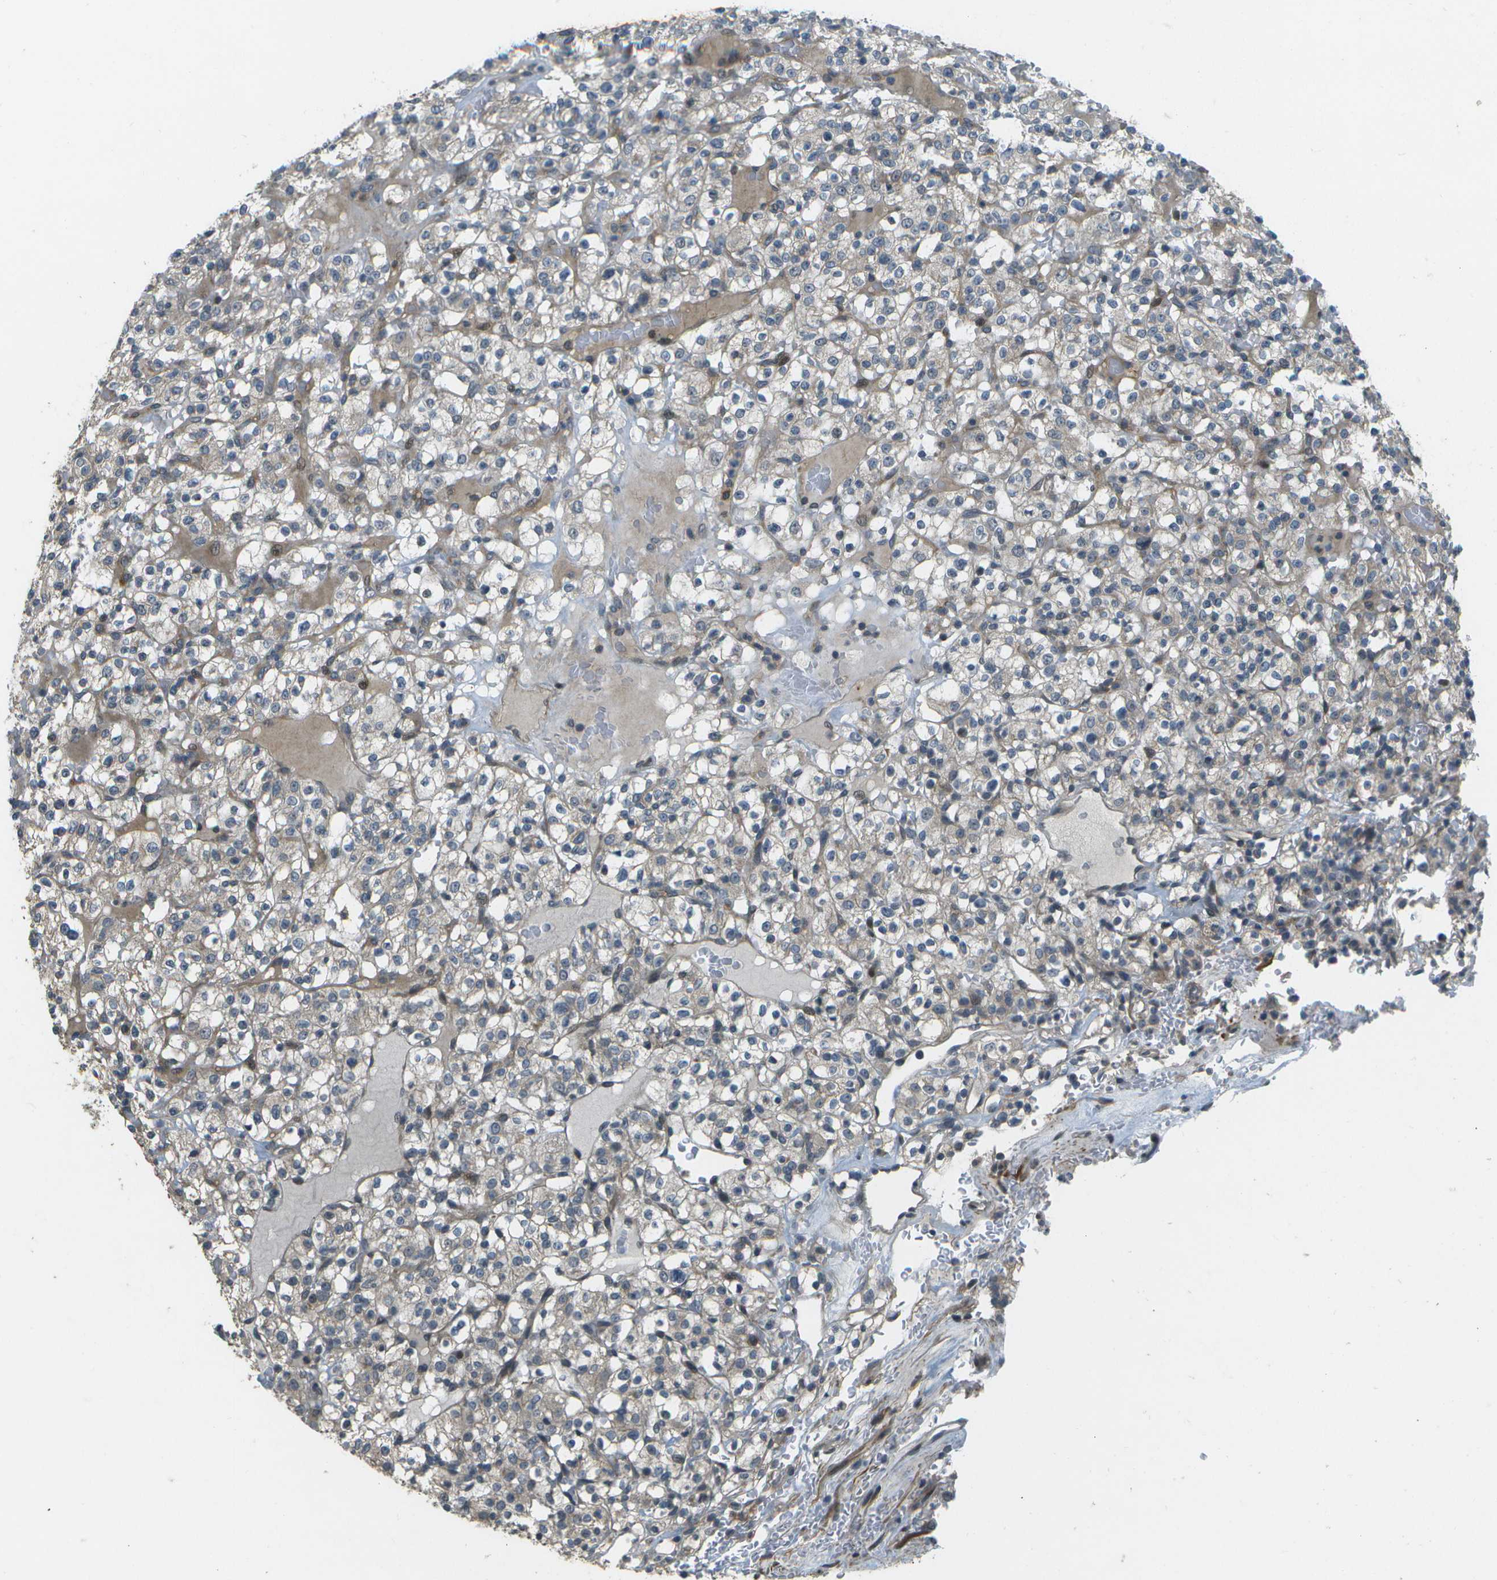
{"staining": {"intensity": "weak", "quantity": "<25%", "location": "cytoplasmic/membranous"}, "tissue": "renal cancer", "cell_type": "Tumor cells", "image_type": "cancer", "snomed": [{"axis": "morphology", "description": "Normal tissue, NOS"}, {"axis": "morphology", "description": "Adenocarcinoma, NOS"}, {"axis": "topography", "description": "Kidney"}], "caption": "Protein analysis of renal adenocarcinoma demonstrates no significant expression in tumor cells.", "gene": "WNK2", "patient": {"sex": "female", "age": 72}}